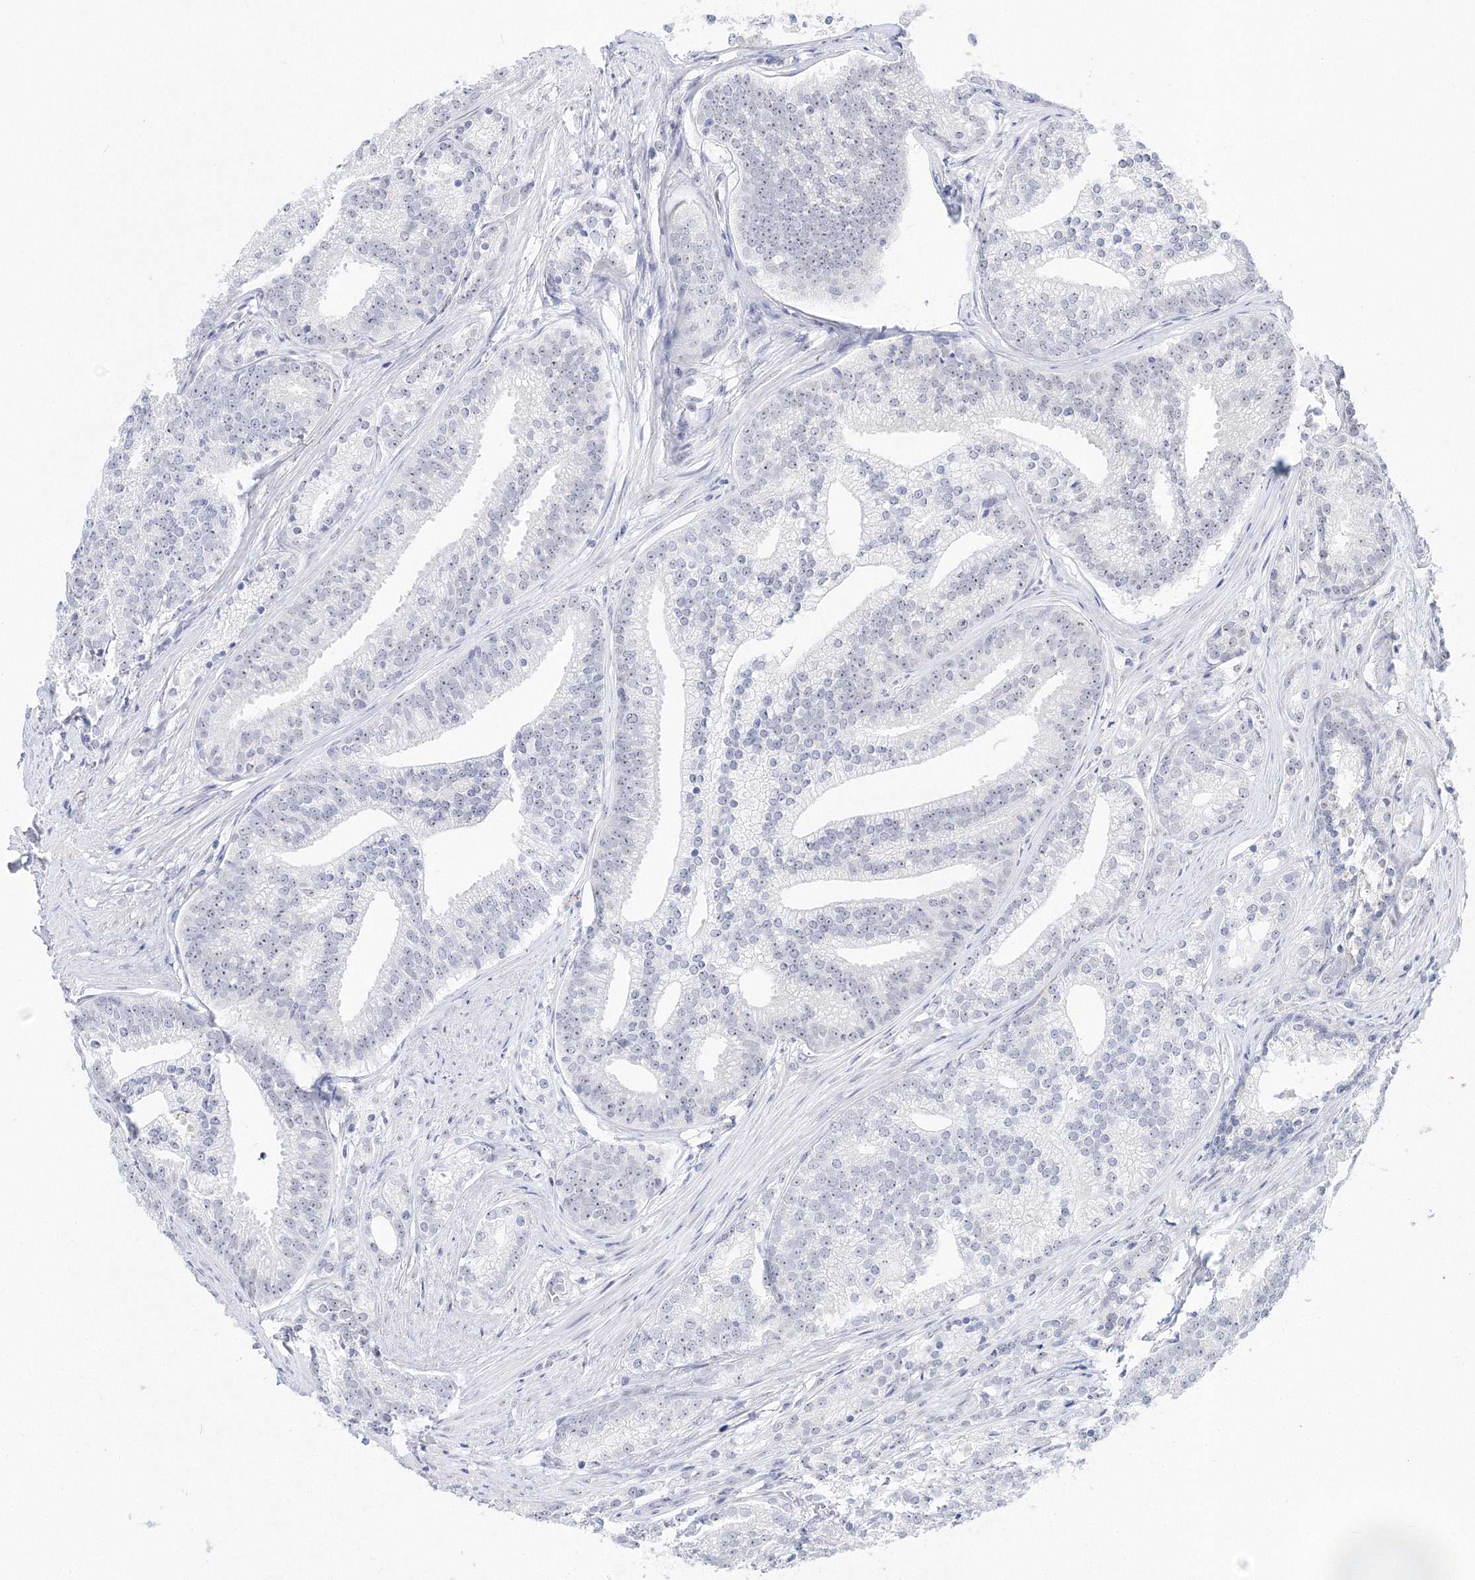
{"staining": {"intensity": "weak", "quantity": "<25%", "location": "nuclear"}, "tissue": "prostate cancer", "cell_type": "Tumor cells", "image_type": "cancer", "snomed": [{"axis": "morphology", "description": "Adenocarcinoma, Low grade"}, {"axis": "topography", "description": "Prostate"}], "caption": "IHC image of neoplastic tissue: human low-grade adenocarcinoma (prostate) stained with DAB (3,3'-diaminobenzidine) exhibits no significant protein expression in tumor cells.", "gene": "SIRT7", "patient": {"sex": "male", "age": 71}}